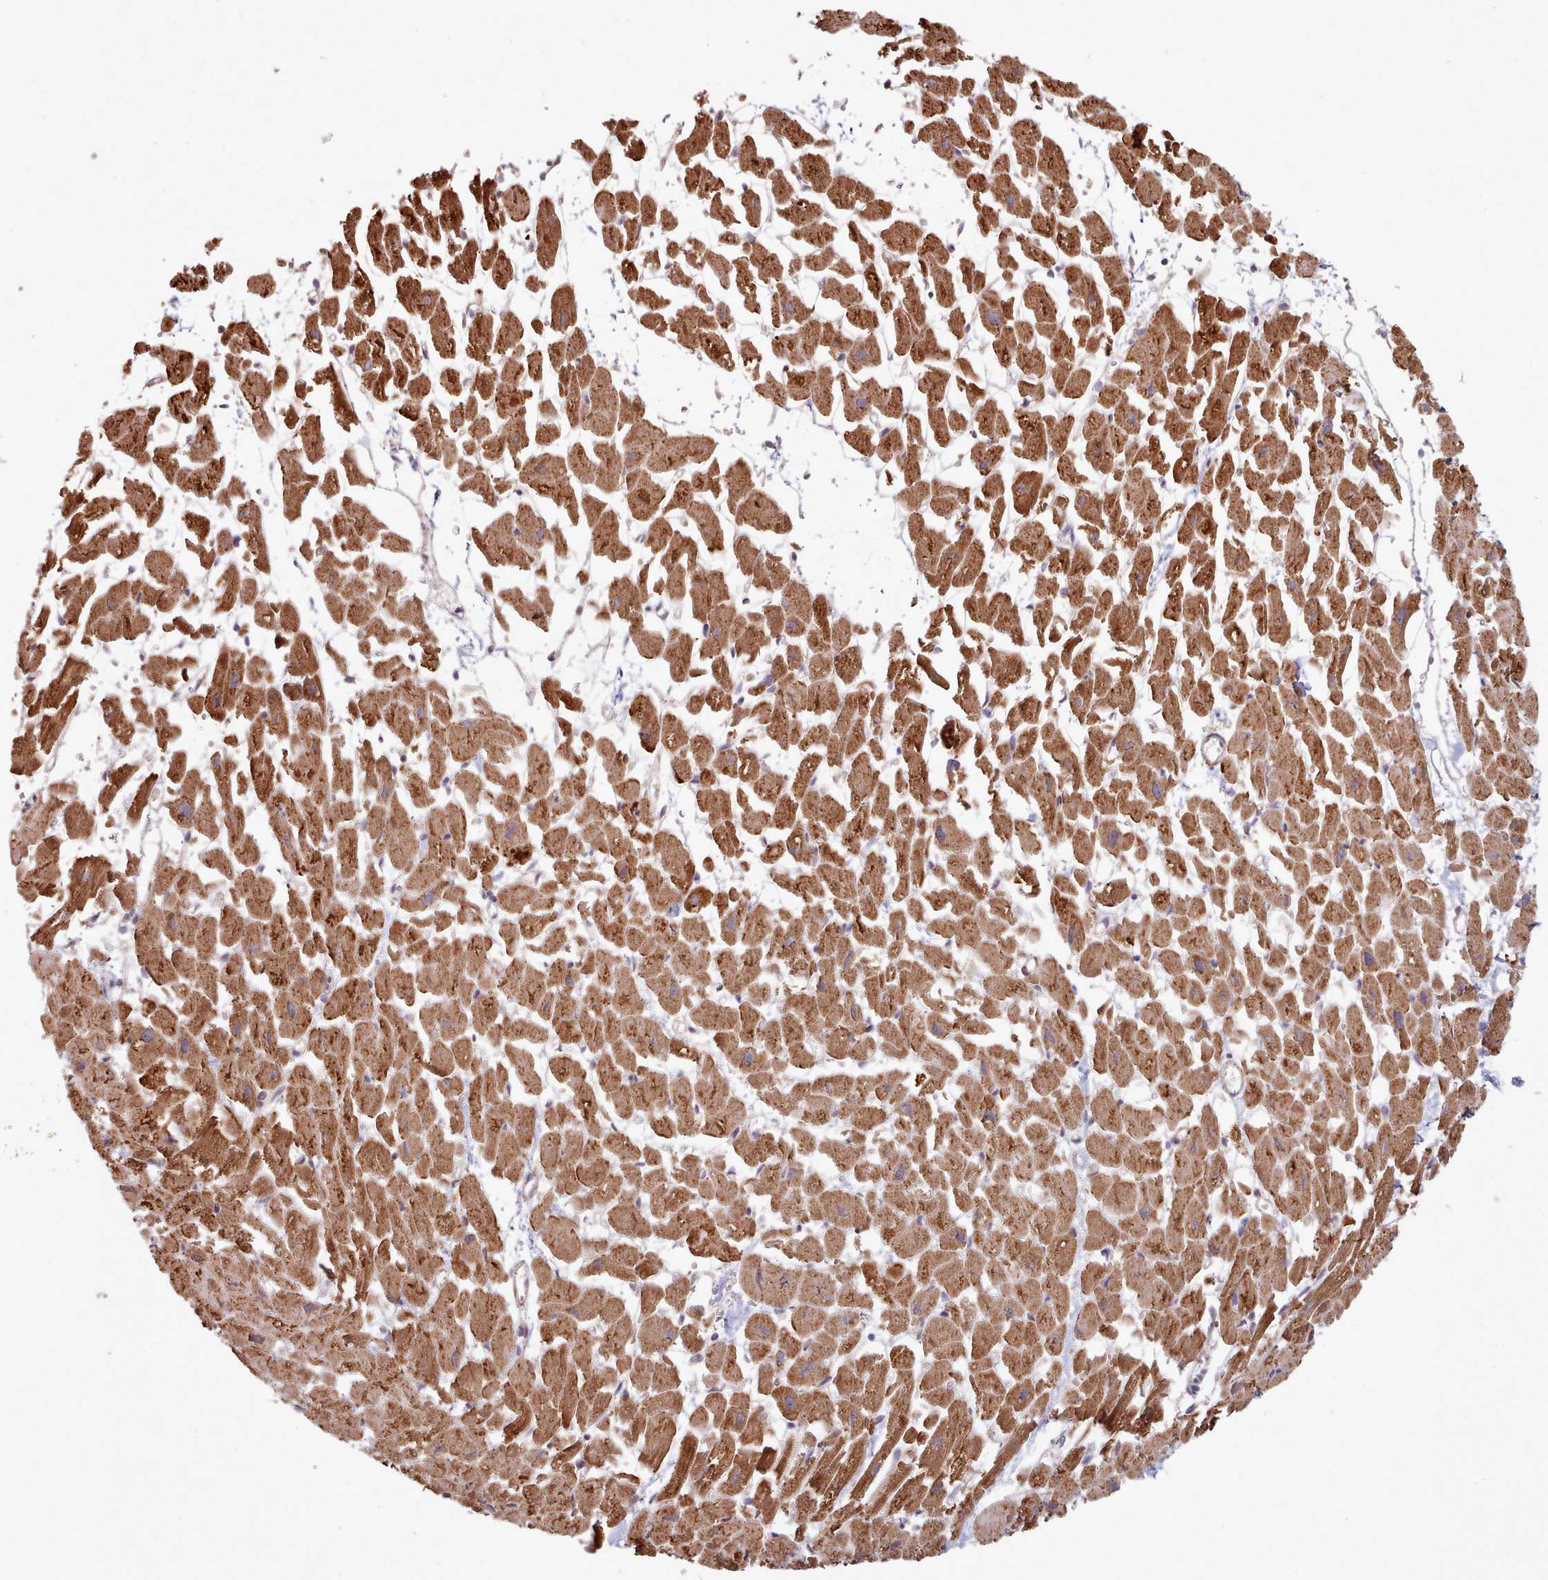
{"staining": {"intensity": "moderate", "quantity": ">75%", "location": "cytoplasmic/membranous"}, "tissue": "heart muscle", "cell_type": "Cardiomyocytes", "image_type": "normal", "snomed": [{"axis": "morphology", "description": "Normal tissue, NOS"}, {"axis": "topography", "description": "Heart"}], "caption": "A high-resolution histopathology image shows IHC staining of benign heart muscle, which exhibits moderate cytoplasmic/membranous staining in about >75% of cardiomyocytes.", "gene": "TOR1AIP1", "patient": {"sex": "female", "age": 64}}